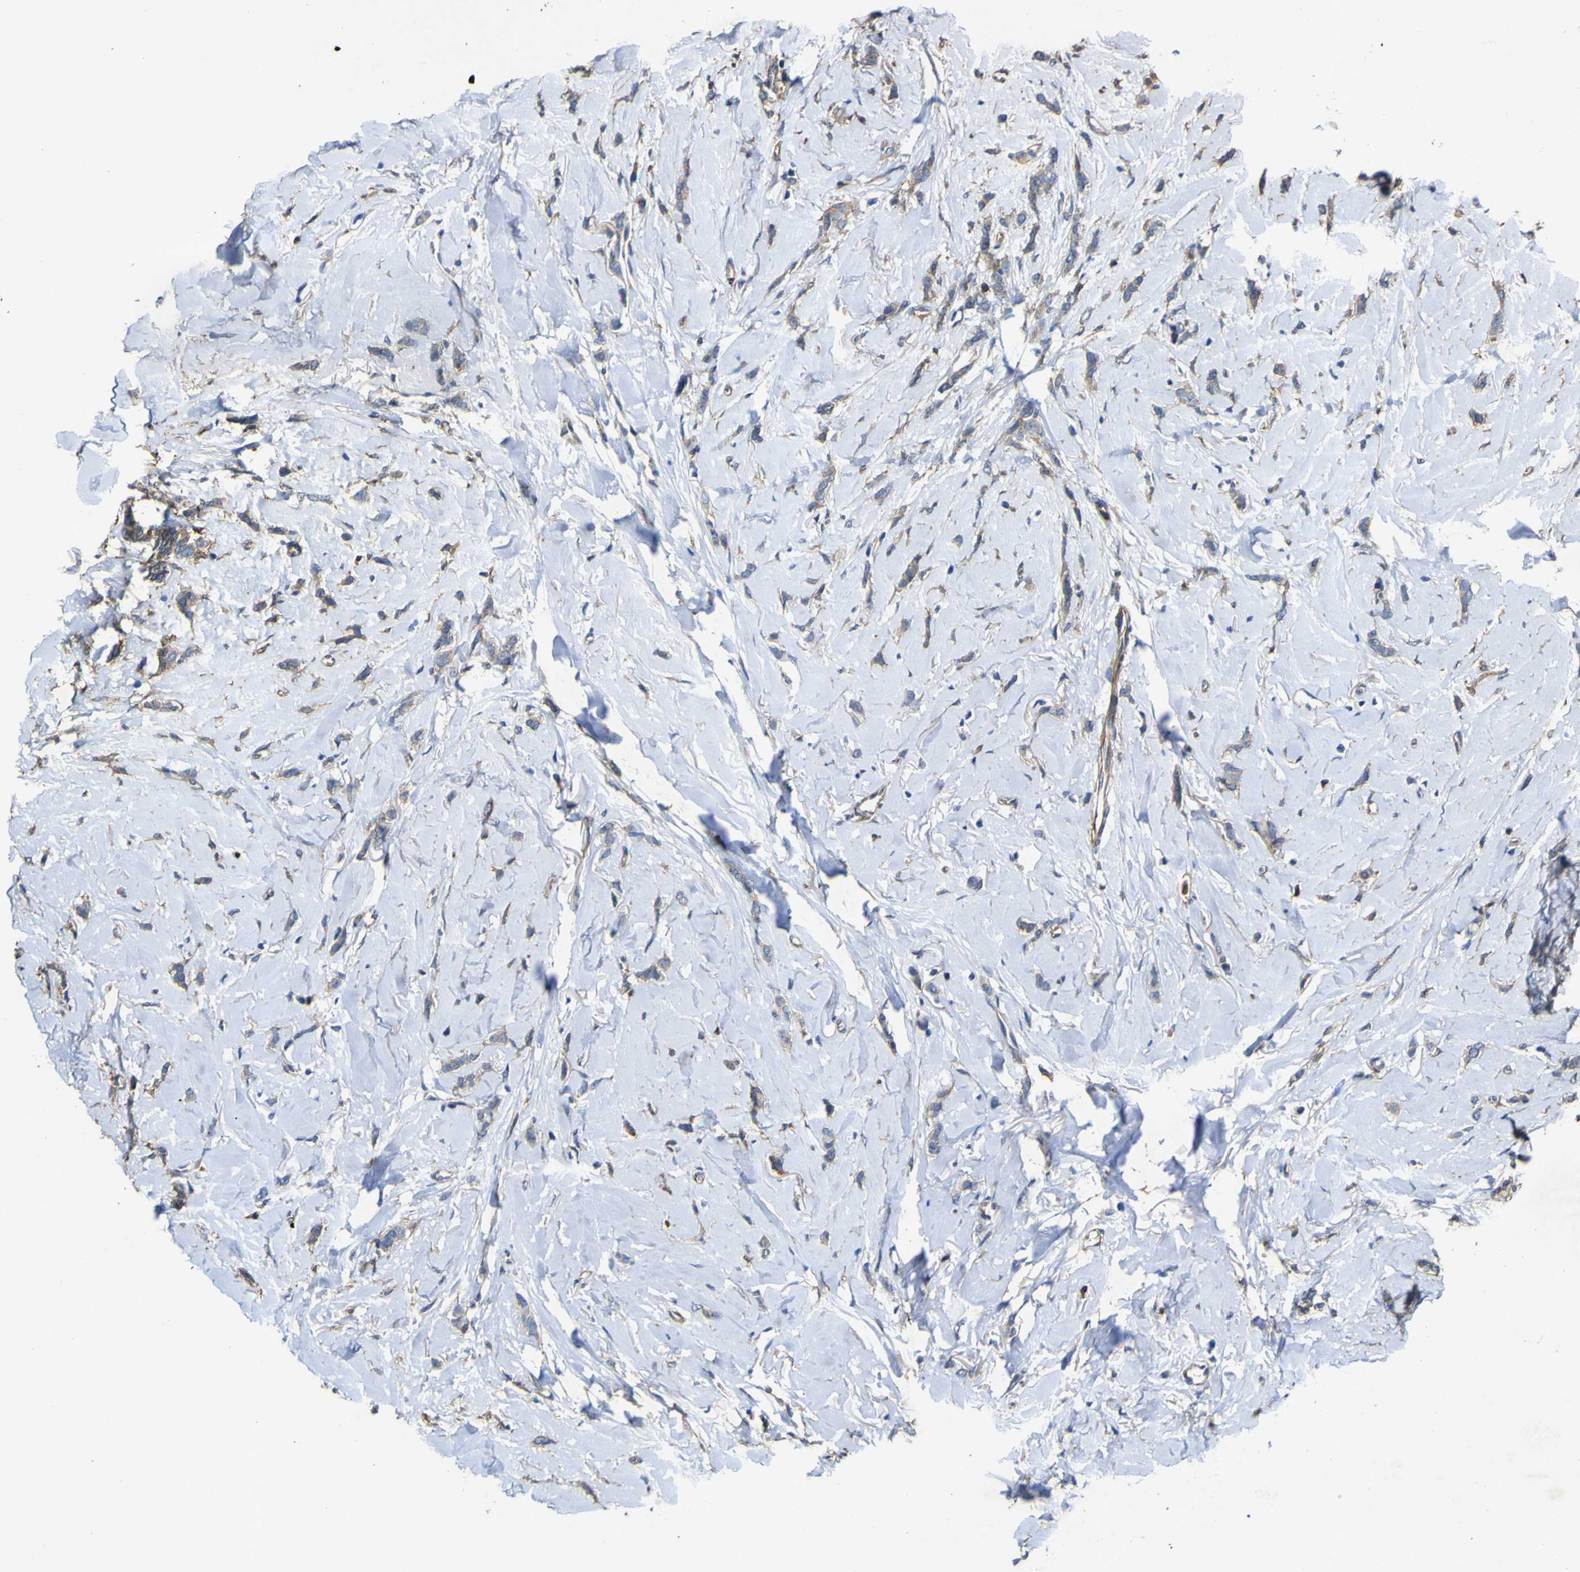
{"staining": {"intensity": "weak", "quantity": ">75%", "location": "cytoplasmic/membranous"}, "tissue": "breast cancer", "cell_type": "Tumor cells", "image_type": "cancer", "snomed": [{"axis": "morphology", "description": "Lobular carcinoma"}, {"axis": "topography", "description": "Skin"}, {"axis": "topography", "description": "Breast"}], "caption": "Approximately >75% of tumor cells in breast lobular carcinoma exhibit weak cytoplasmic/membranous protein staining as visualized by brown immunohistochemical staining.", "gene": "TNFSF15", "patient": {"sex": "female", "age": 46}}